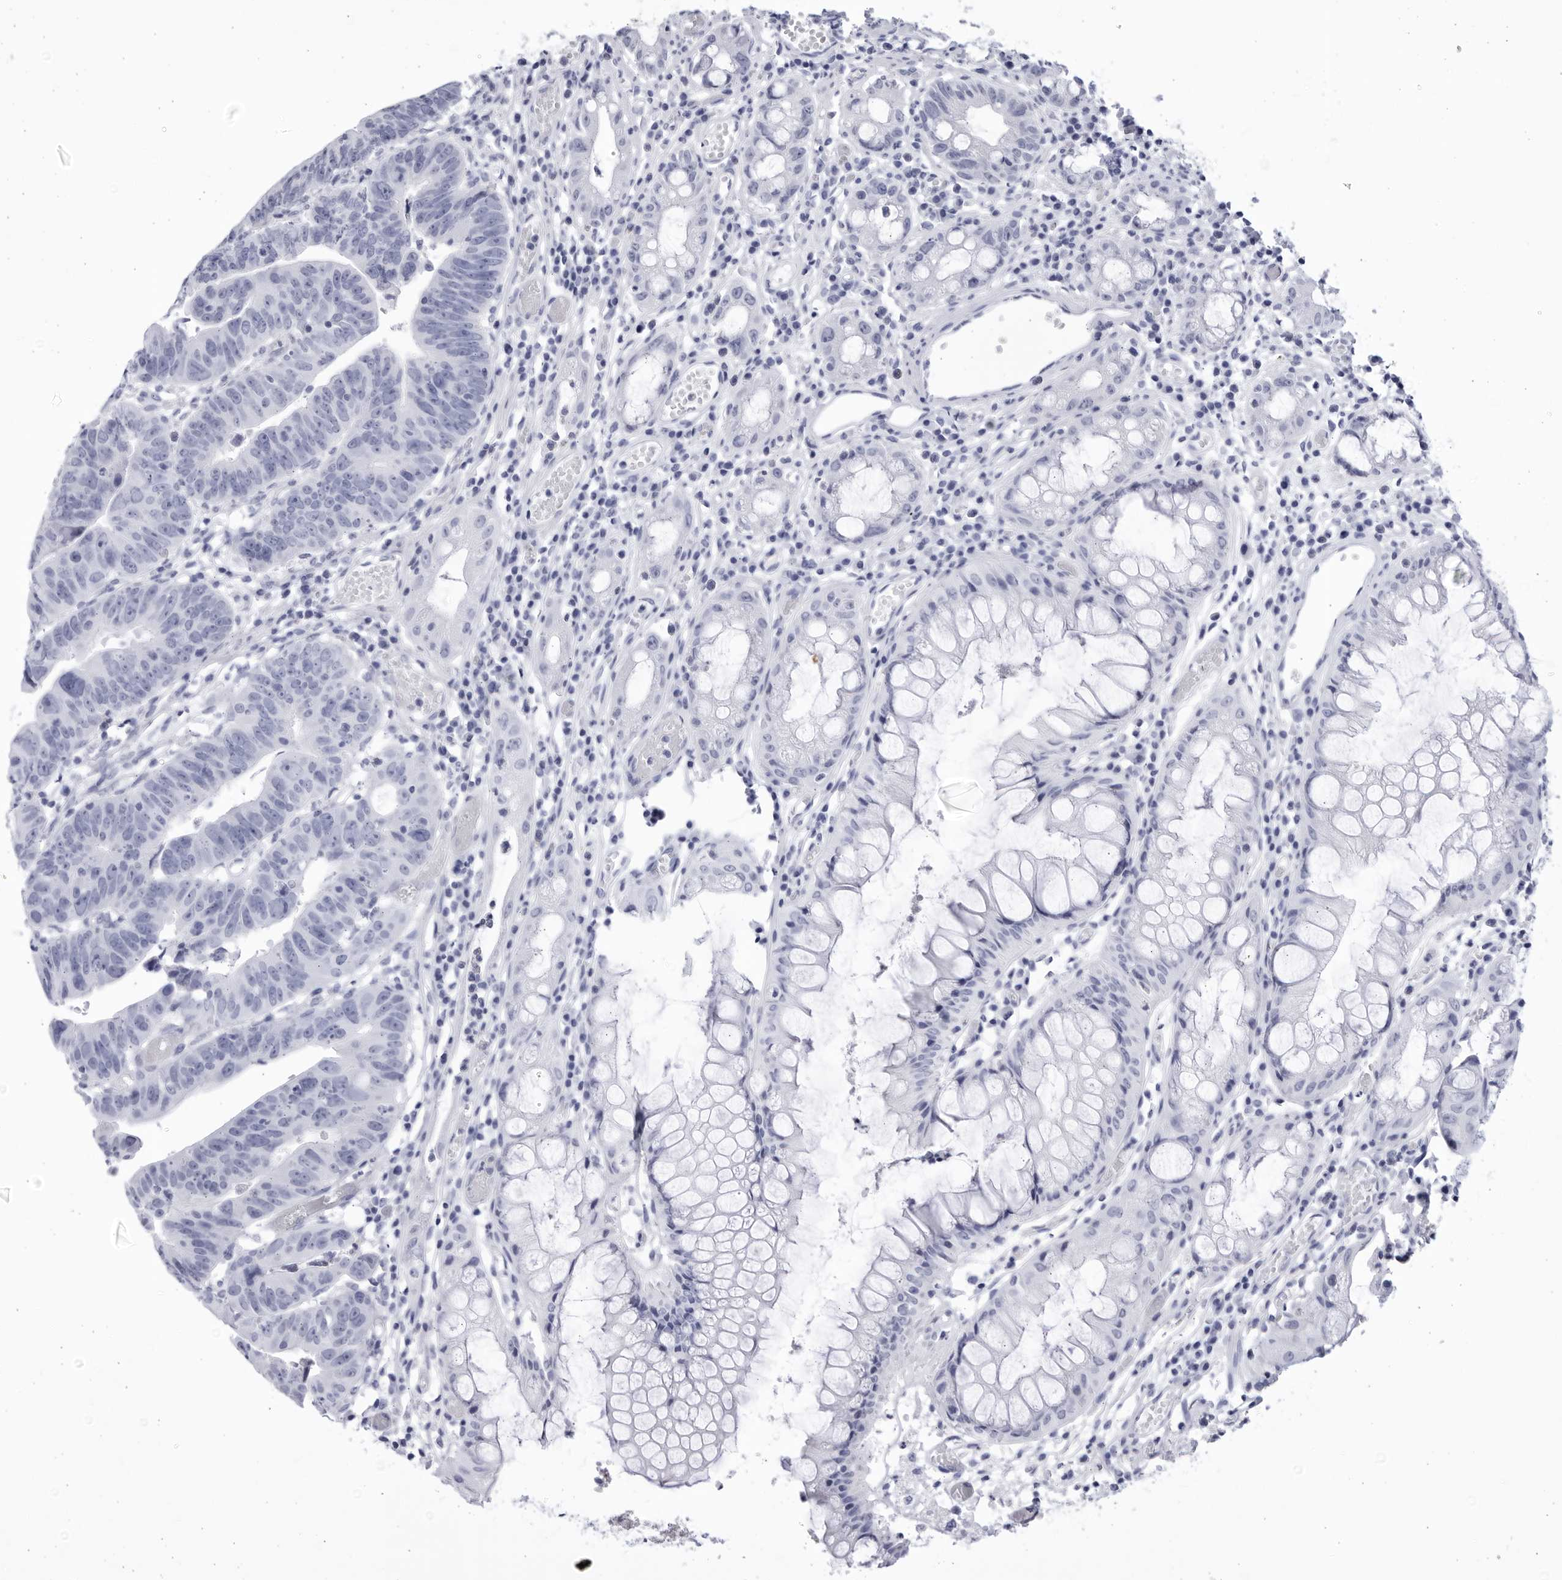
{"staining": {"intensity": "negative", "quantity": "none", "location": "none"}, "tissue": "colorectal cancer", "cell_type": "Tumor cells", "image_type": "cancer", "snomed": [{"axis": "morphology", "description": "Adenocarcinoma, NOS"}, {"axis": "topography", "description": "Rectum"}], "caption": "Tumor cells are negative for protein expression in human adenocarcinoma (colorectal).", "gene": "CCDC181", "patient": {"sex": "female", "age": 65}}